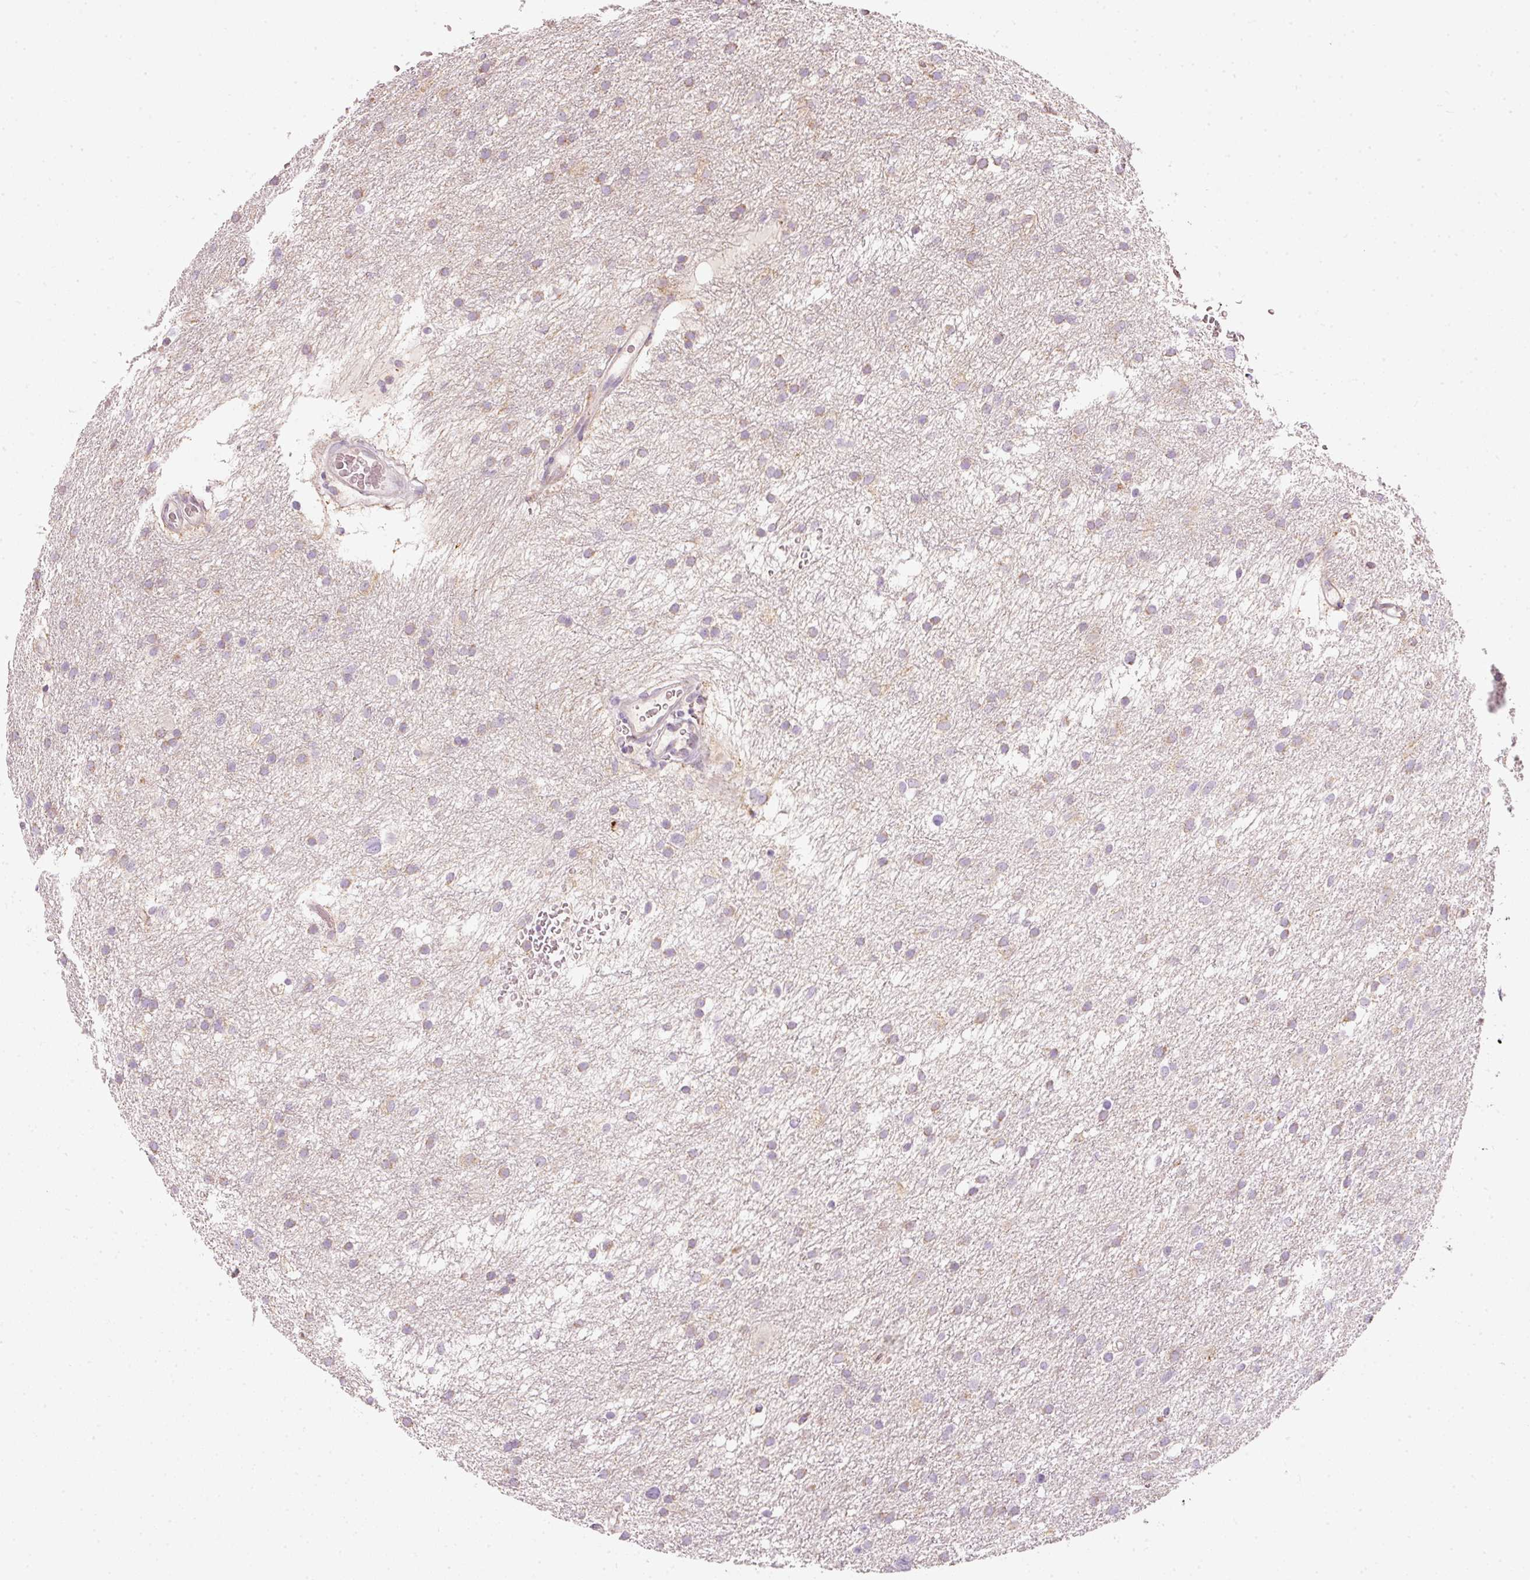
{"staining": {"intensity": "negative", "quantity": "none", "location": "none"}, "tissue": "glioma", "cell_type": "Tumor cells", "image_type": "cancer", "snomed": [{"axis": "morphology", "description": "Glioma, malignant, High grade"}, {"axis": "topography", "description": "Cerebral cortex"}], "caption": "The immunohistochemistry (IHC) histopathology image has no significant expression in tumor cells of glioma tissue.", "gene": "RNF39", "patient": {"sex": "female", "age": 36}}